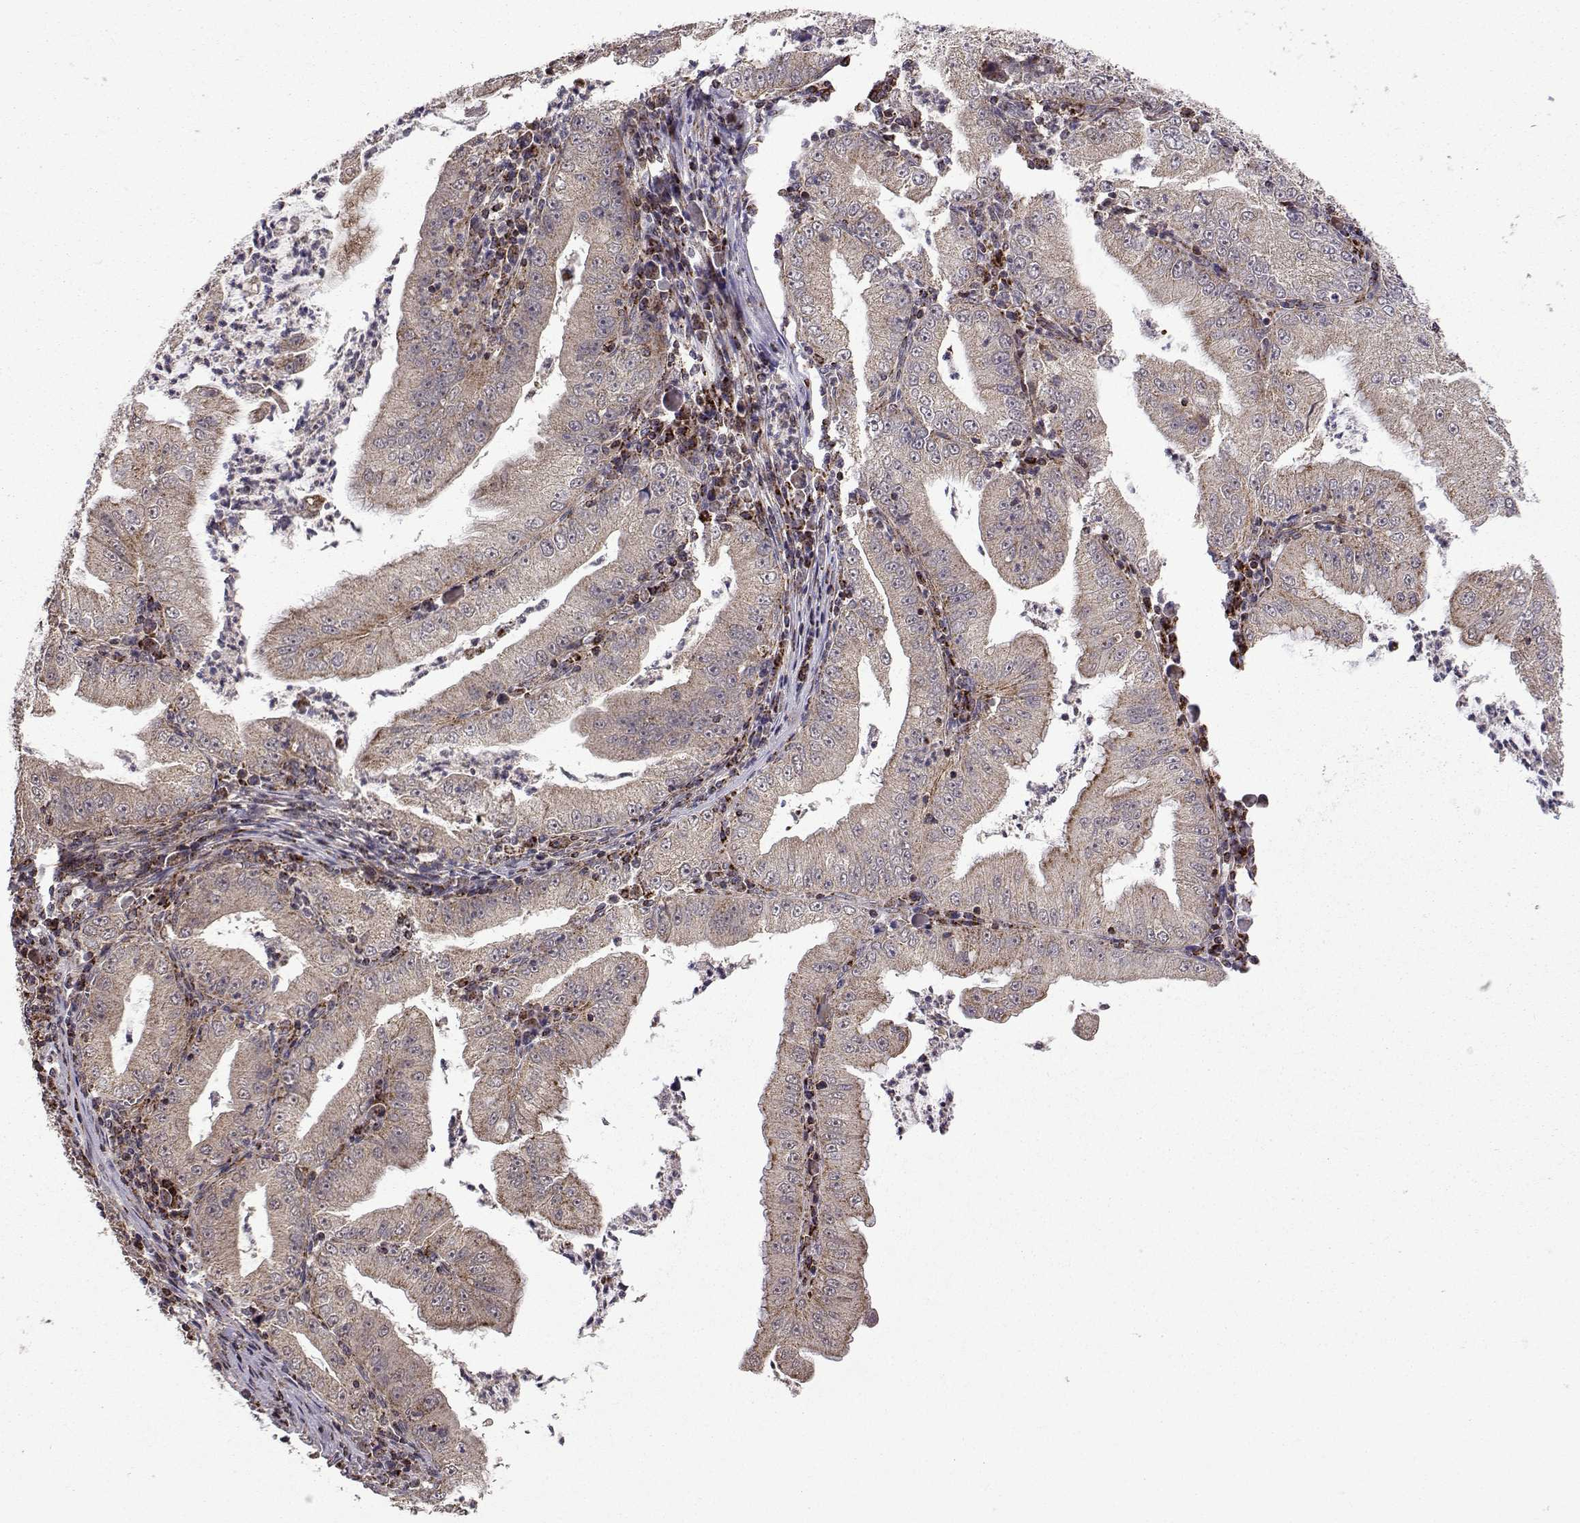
{"staining": {"intensity": "moderate", "quantity": "<25%", "location": "cytoplasmic/membranous"}, "tissue": "stomach cancer", "cell_type": "Tumor cells", "image_type": "cancer", "snomed": [{"axis": "morphology", "description": "Adenocarcinoma, NOS"}, {"axis": "topography", "description": "Stomach"}], "caption": "An image showing moderate cytoplasmic/membranous positivity in about <25% of tumor cells in stomach adenocarcinoma, as visualized by brown immunohistochemical staining.", "gene": "TAB2", "patient": {"sex": "male", "age": 76}}